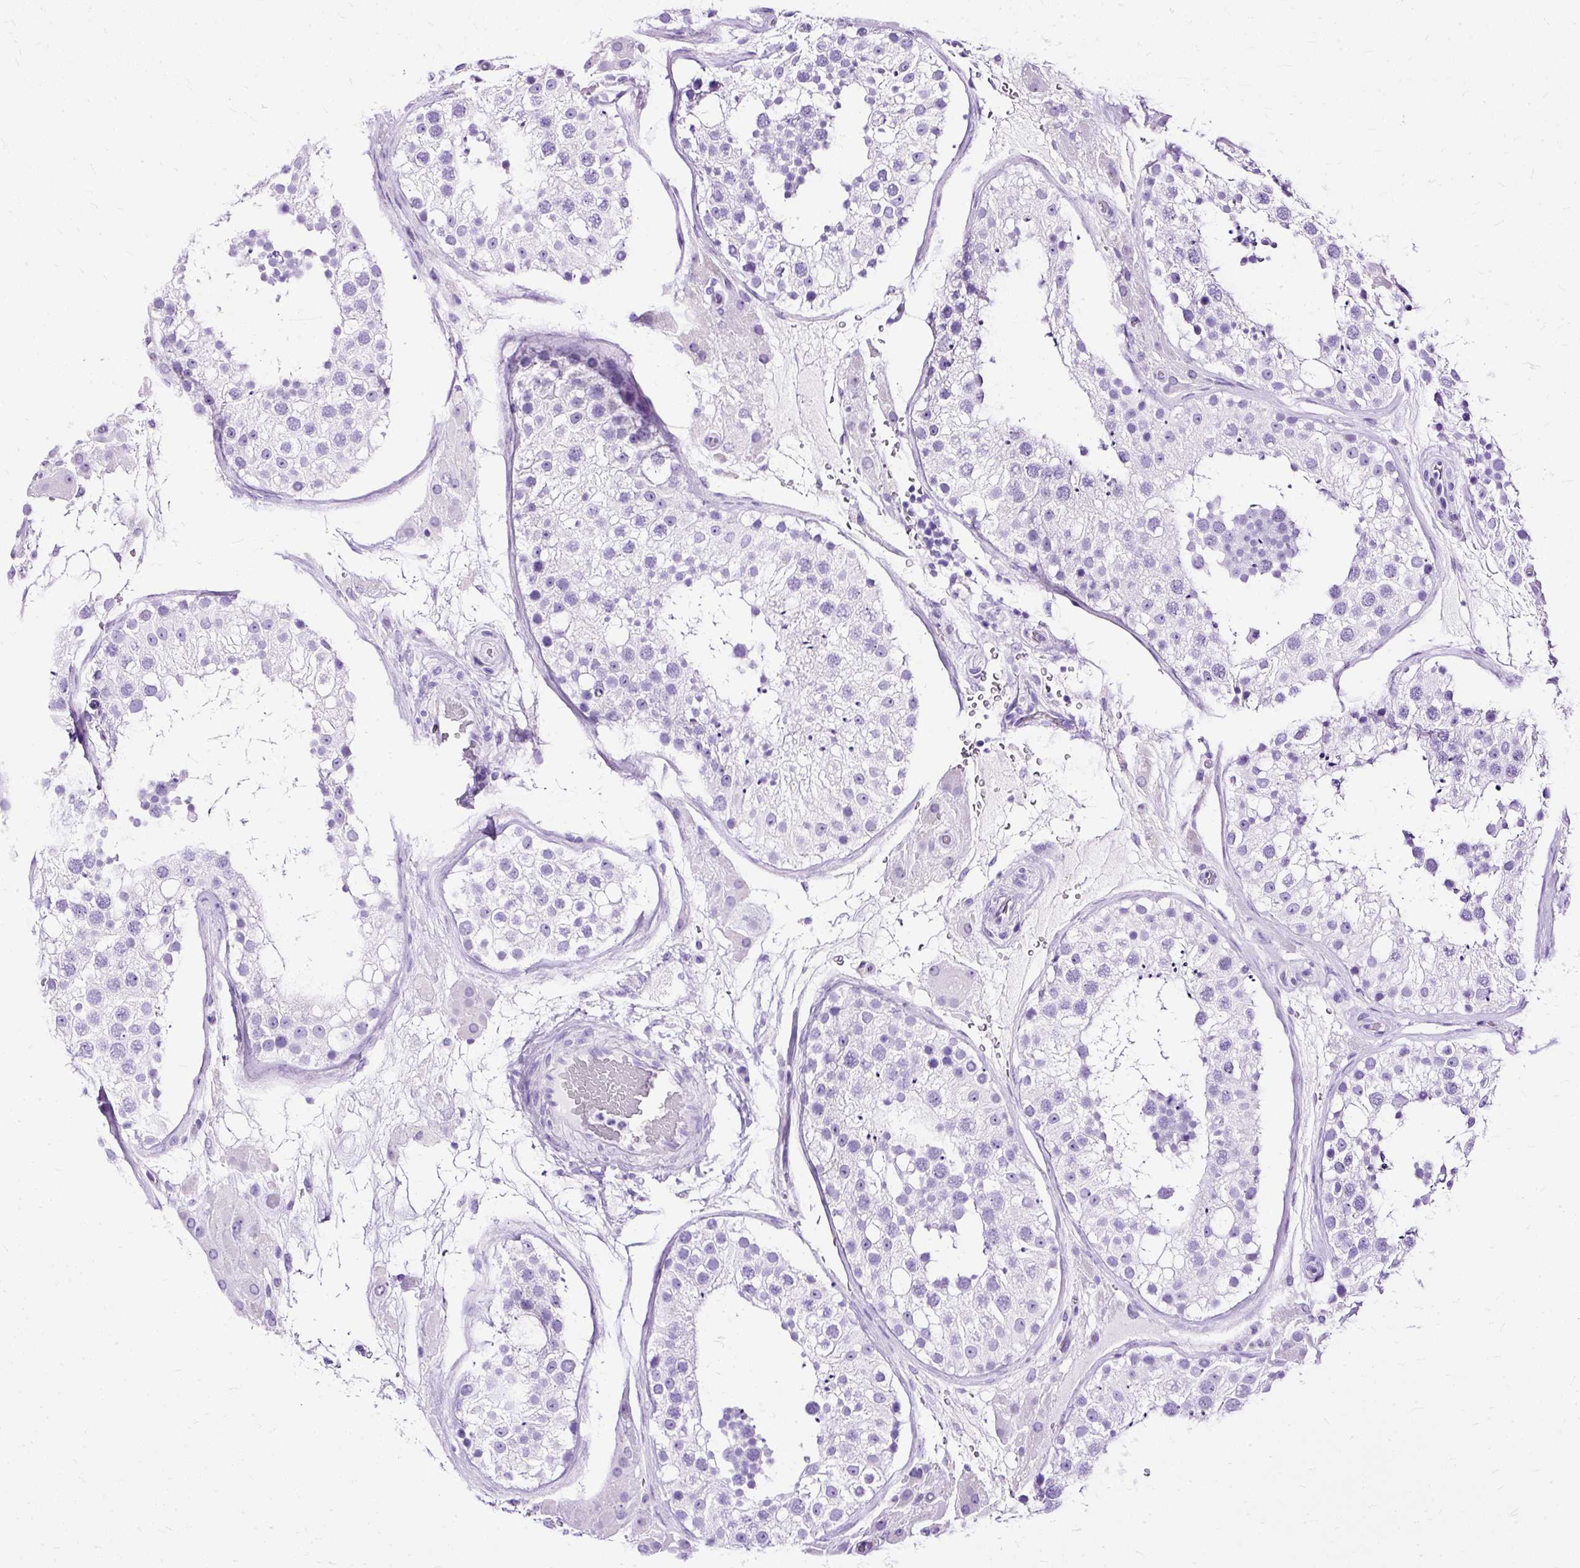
{"staining": {"intensity": "negative", "quantity": "none", "location": "none"}, "tissue": "testis", "cell_type": "Cells in seminiferous ducts", "image_type": "normal", "snomed": [{"axis": "morphology", "description": "Normal tissue, NOS"}, {"axis": "topography", "description": "Testis"}], "caption": "DAB (3,3'-diaminobenzidine) immunohistochemical staining of normal human testis reveals no significant expression in cells in seminiferous ducts.", "gene": "SLC8A2", "patient": {"sex": "male", "age": 26}}